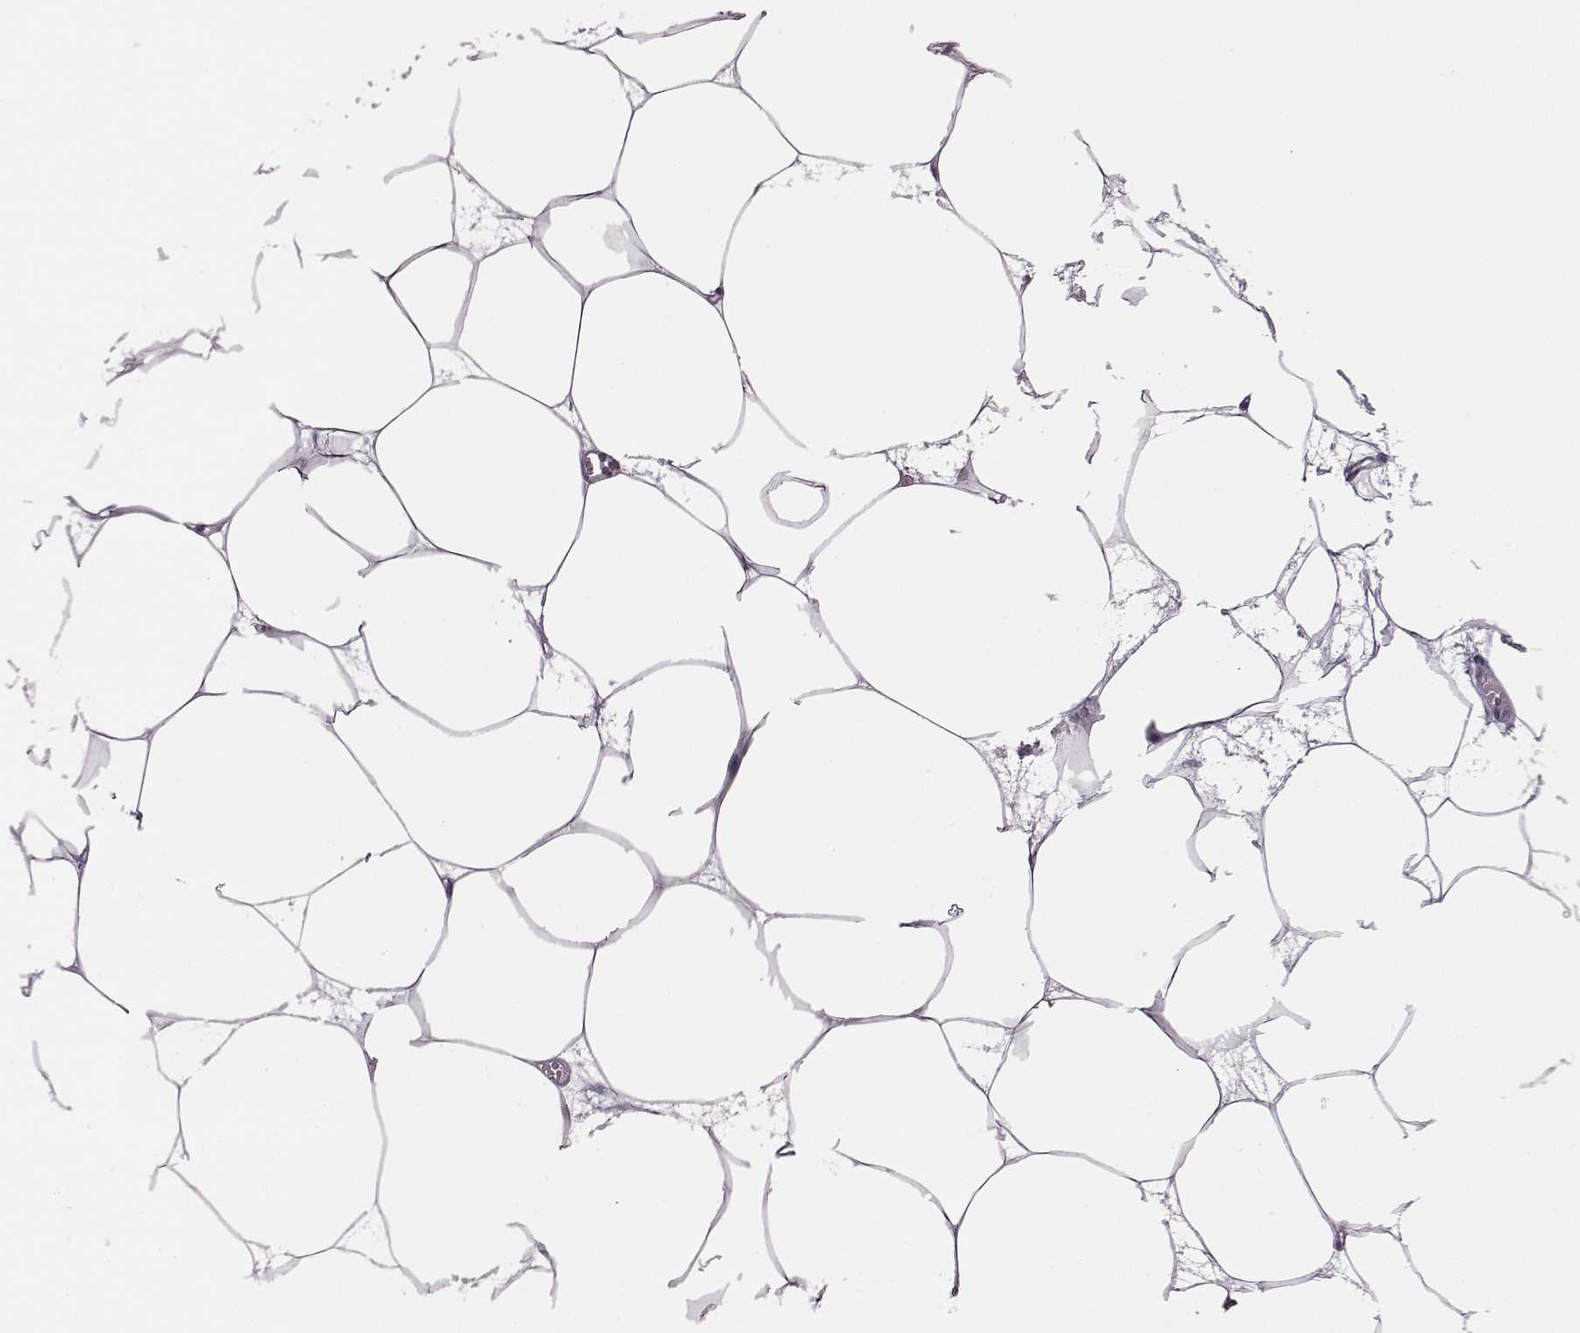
{"staining": {"intensity": "negative", "quantity": "none", "location": "none"}, "tissue": "breast", "cell_type": "Adipocytes", "image_type": "normal", "snomed": [{"axis": "morphology", "description": "Normal tissue, NOS"}, {"axis": "topography", "description": "Breast"}], "caption": "The micrograph shows no significant positivity in adipocytes of breast. The staining is performed using DAB brown chromogen with nuclei counter-stained in using hematoxylin.", "gene": "C10orf62", "patient": {"sex": "female", "age": 45}}